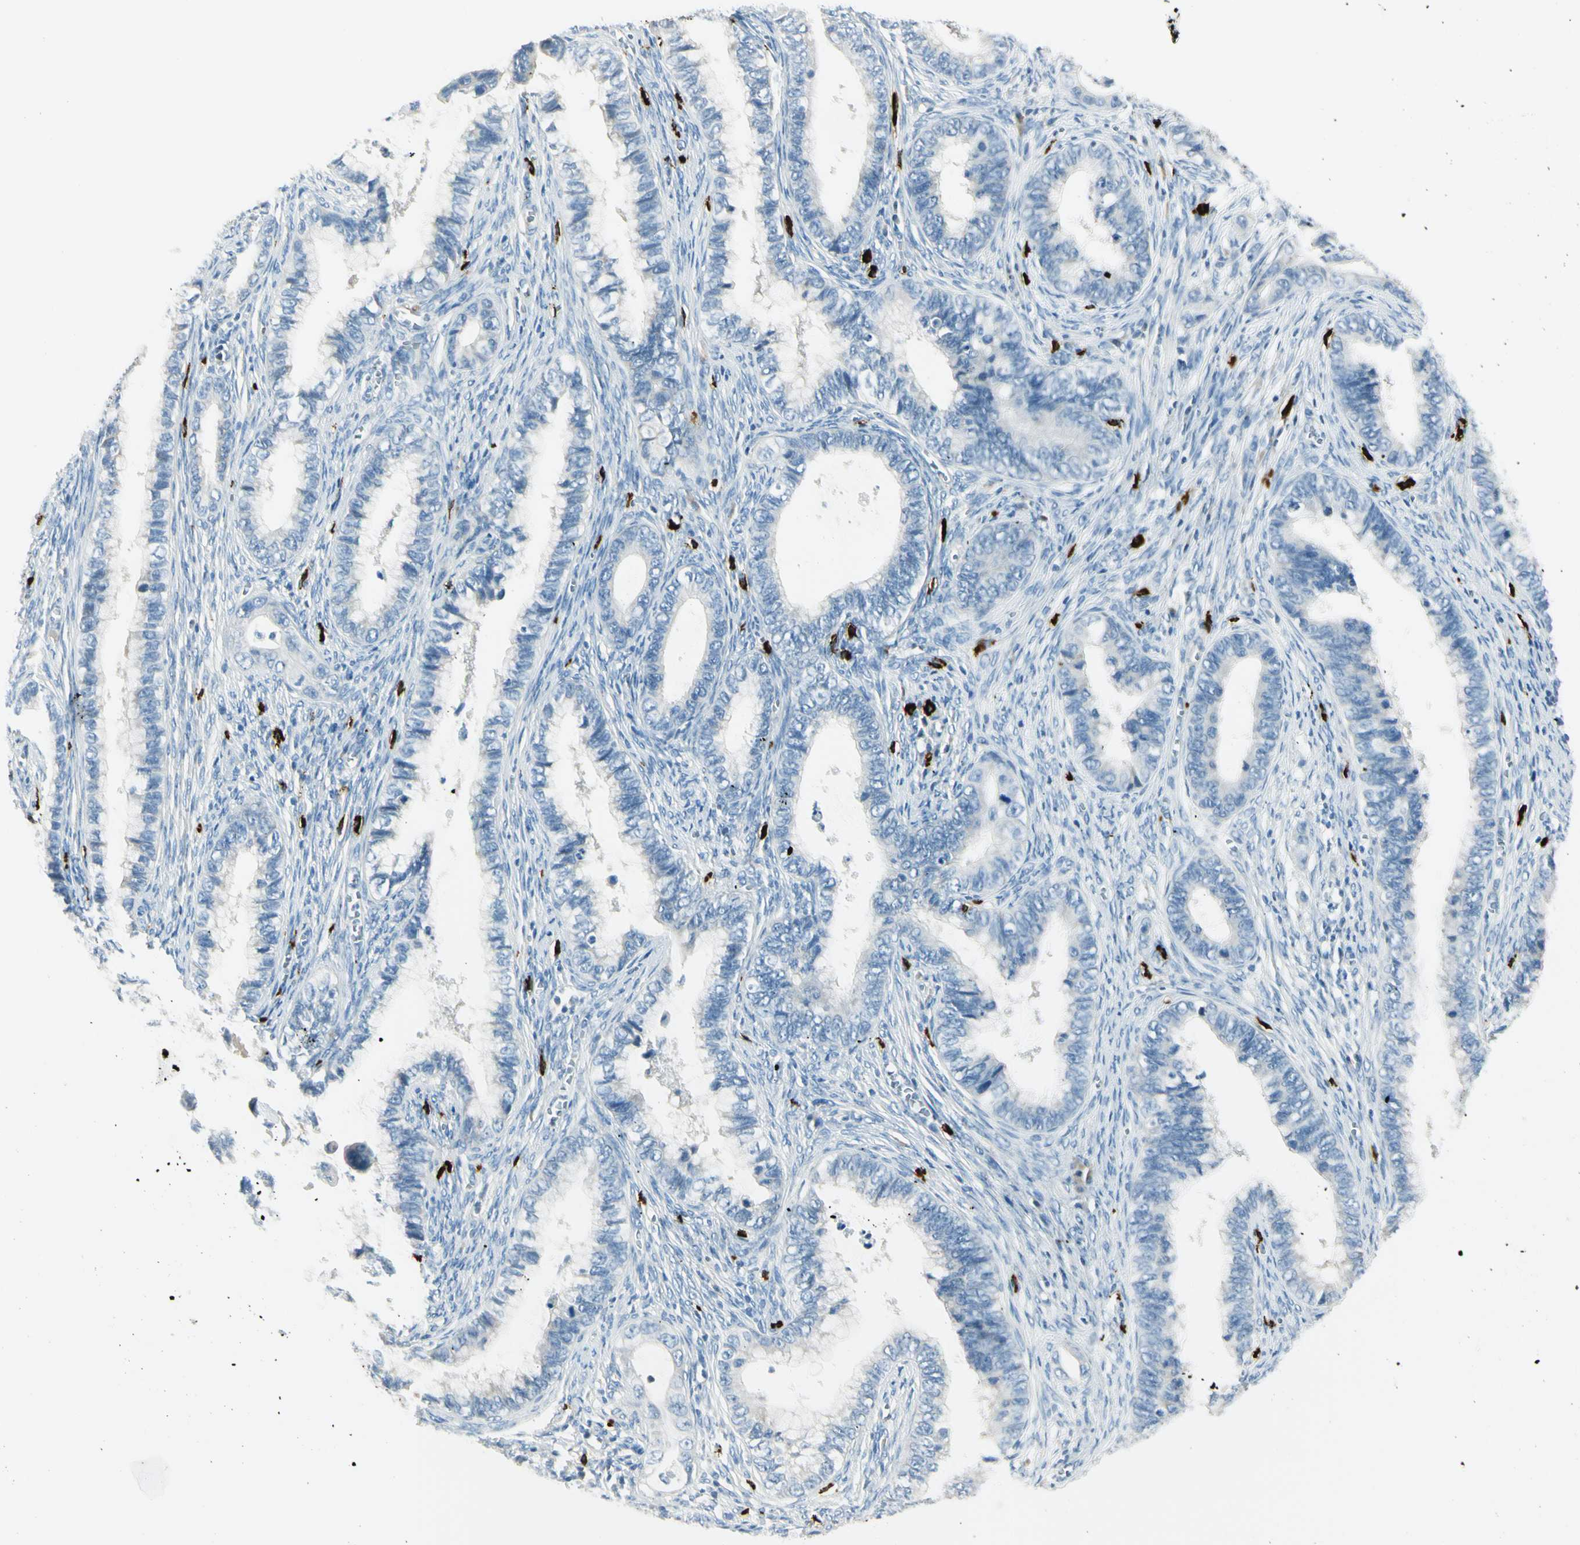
{"staining": {"intensity": "negative", "quantity": "none", "location": "none"}, "tissue": "cervical cancer", "cell_type": "Tumor cells", "image_type": "cancer", "snomed": [{"axis": "morphology", "description": "Adenocarcinoma, NOS"}, {"axis": "topography", "description": "Cervix"}], "caption": "Immunohistochemical staining of human cervical cancer reveals no significant staining in tumor cells.", "gene": "DLG4", "patient": {"sex": "female", "age": 44}}